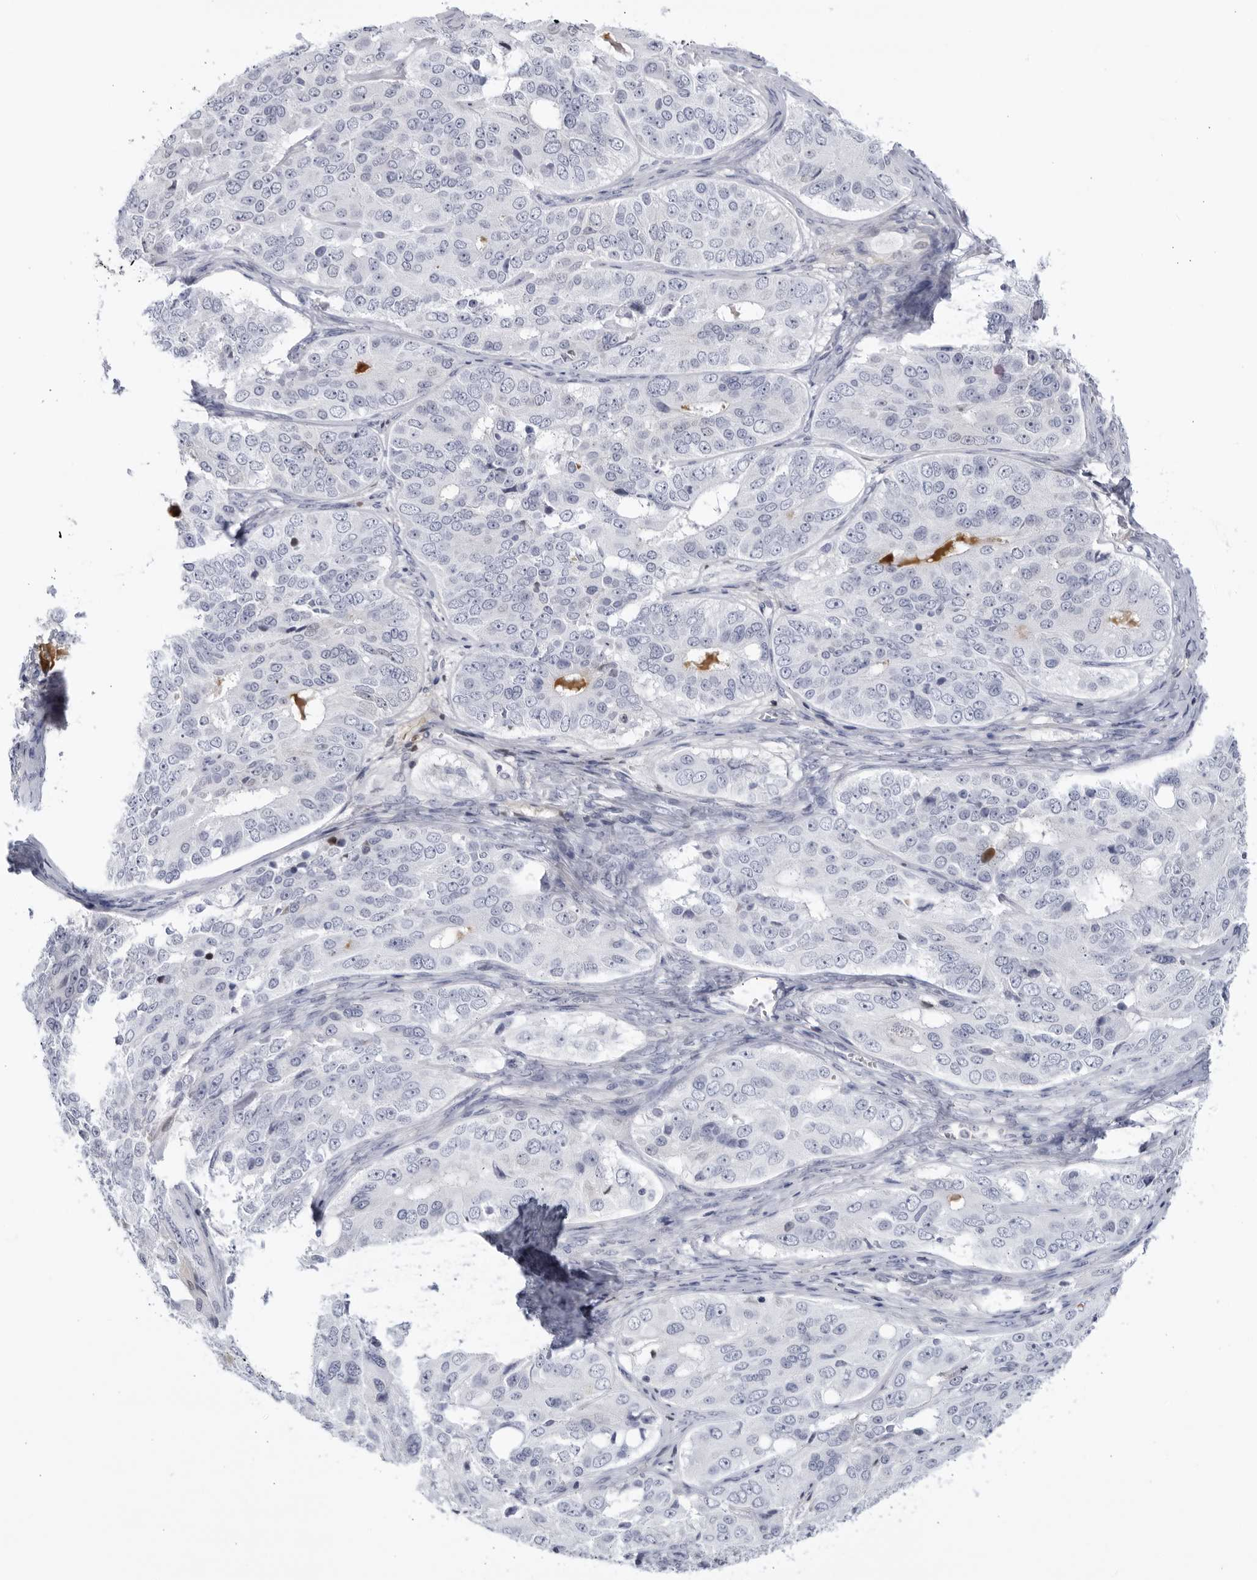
{"staining": {"intensity": "negative", "quantity": "none", "location": "none"}, "tissue": "ovarian cancer", "cell_type": "Tumor cells", "image_type": "cancer", "snomed": [{"axis": "morphology", "description": "Carcinoma, endometroid"}, {"axis": "topography", "description": "Ovary"}], "caption": "A high-resolution micrograph shows immunohistochemistry (IHC) staining of ovarian cancer (endometroid carcinoma), which reveals no significant expression in tumor cells.", "gene": "CNBD1", "patient": {"sex": "female", "age": 51}}